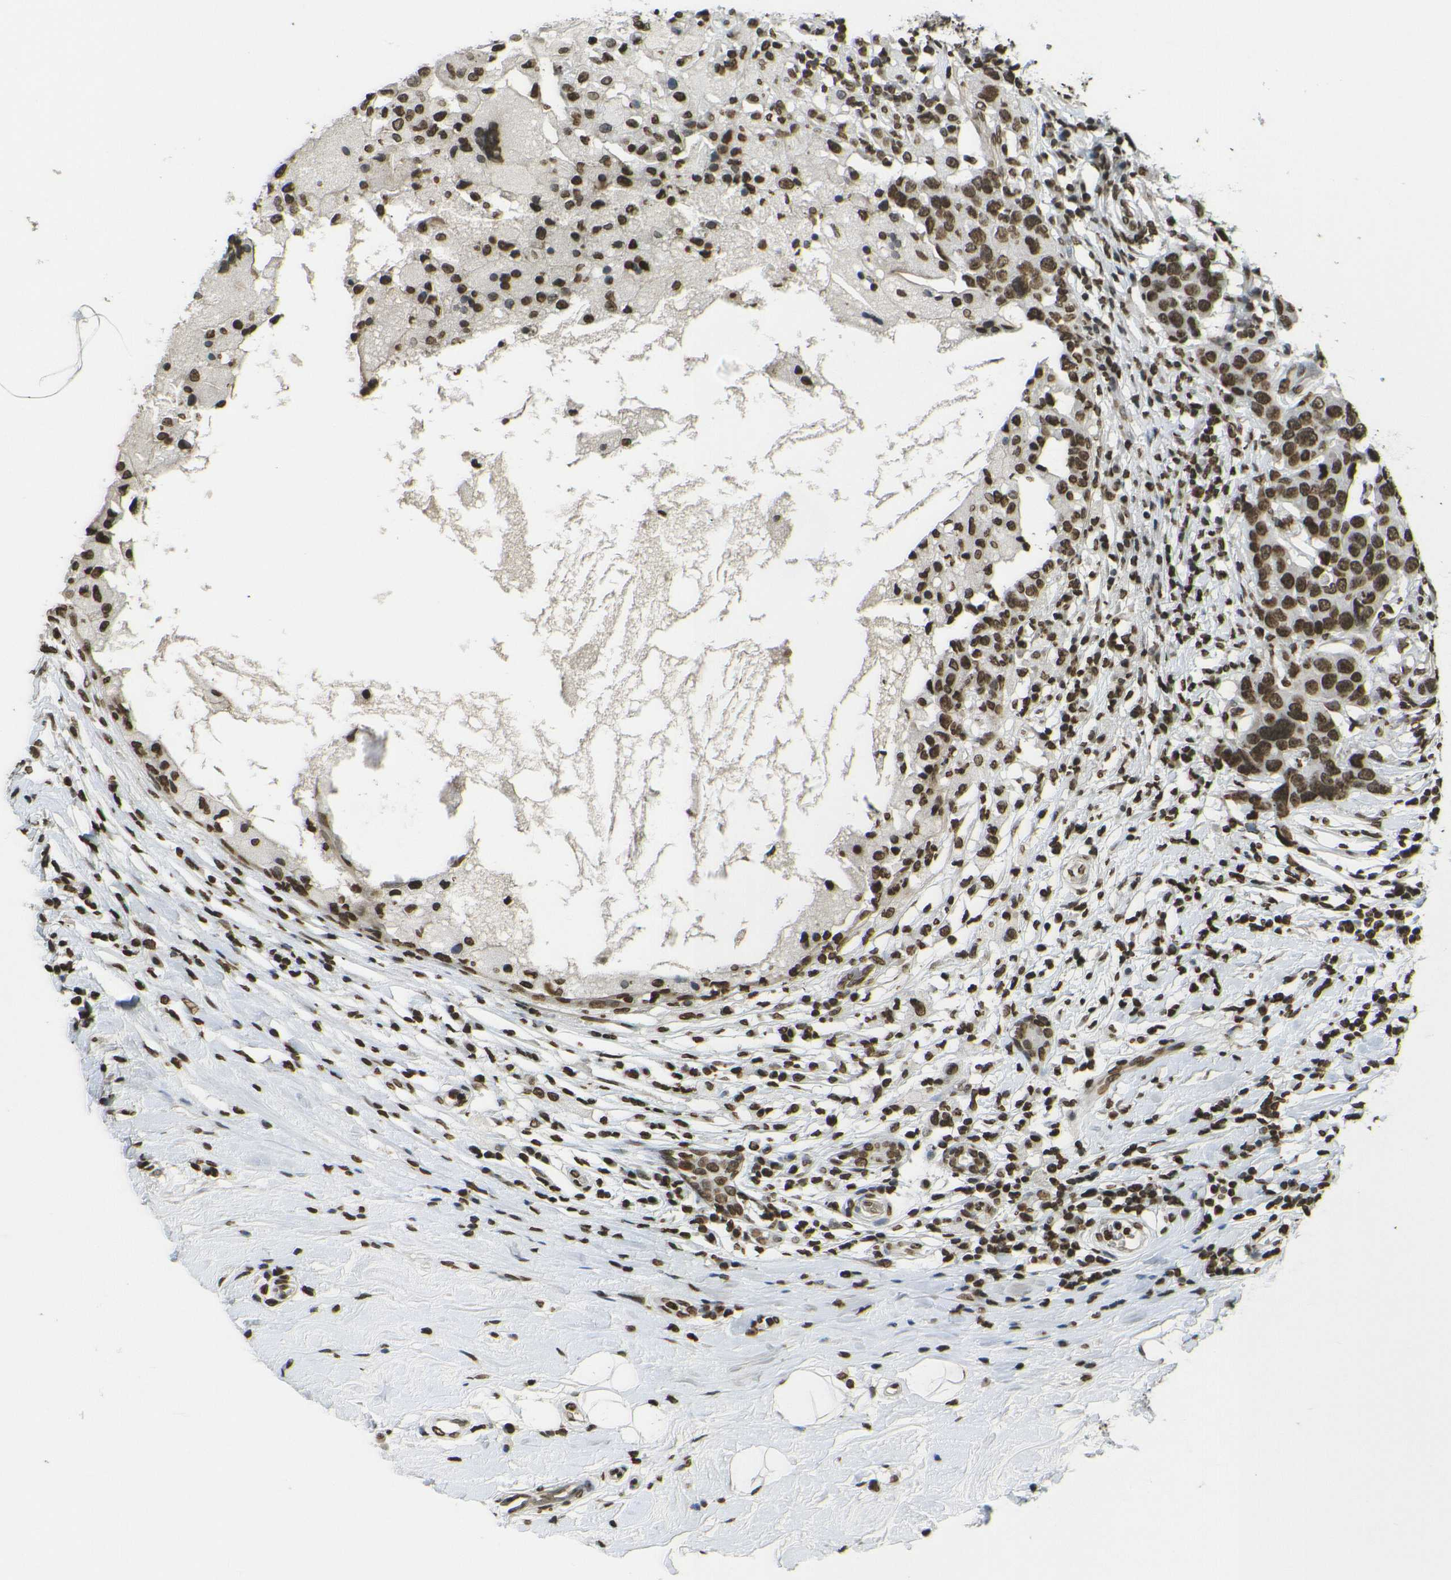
{"staining": {"intensity": "strong", "quantity": ">75%", "location": "nuclear"}, "tissue": "breast cancer", "cell_type": "Tumor cells", "image_type": "cancer", "snomed": [{"axis": "morphology", "description": "Duct carcinoma"}, {"axis": "topography", "description": "Breast"}], "caption": "The image exhibits immunohistochemical staining of breast cancer. There is strong nuclear positivity is present in approximately >75% of tumor cells.", "gene": "H4C16", "patient": {"sex": "female", "age": 27}}